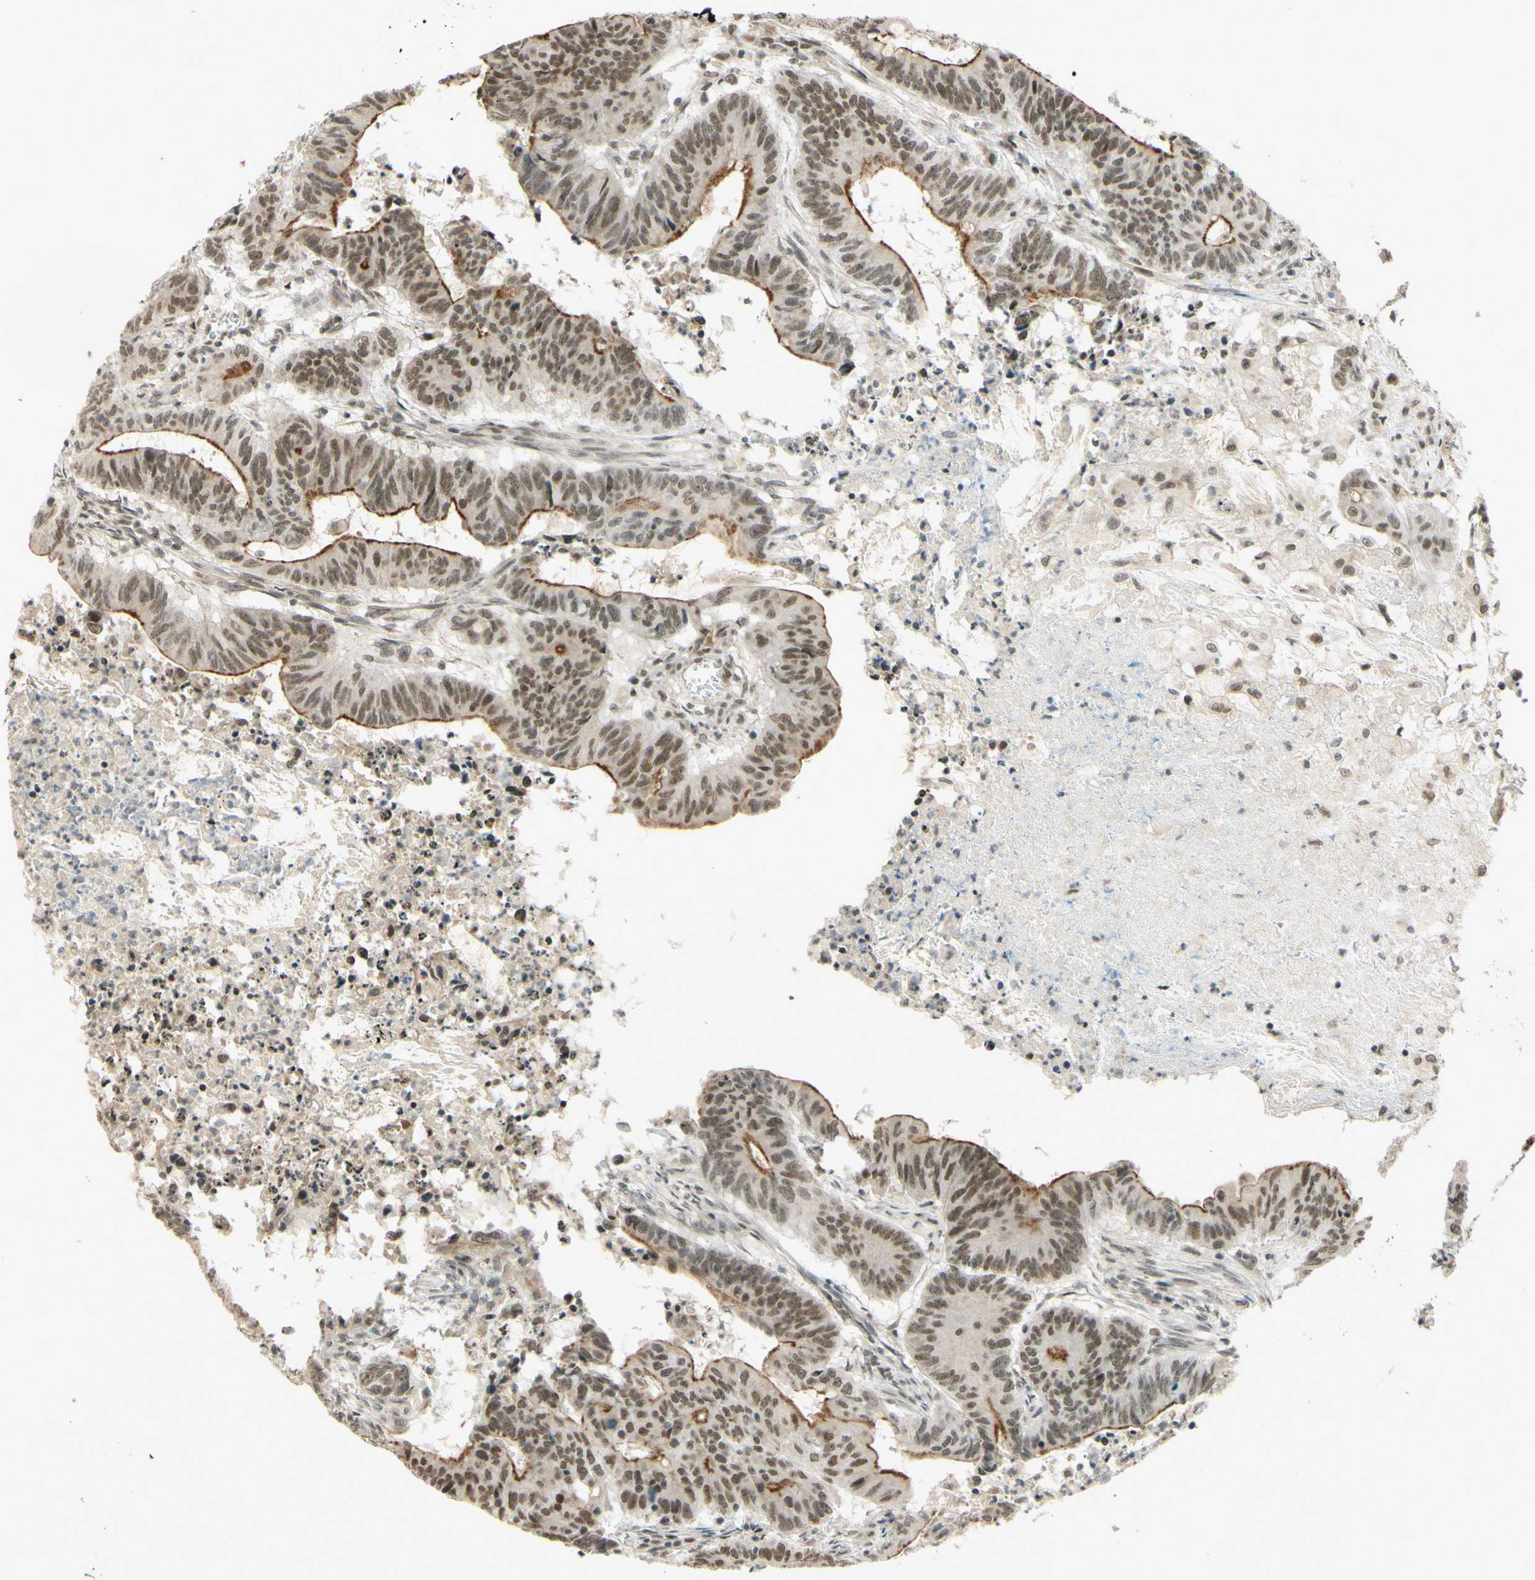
{"staining": {"intensity": "moderate", "quantity": ">75%", "location": "cytoplasmic/membranous,nuclear"}, "tissue": "colorectal cancer", "cell_type": "Tumor cells", "image_type": "cancer", "snomed": [{"axis": "morphology", "description": "Adenocarcinoma, NOS"}, {"axis": "topography", "description": "Colon"}], "caption": "Human adenocarcinoma (colorectal) stained with a brown dye demonstrates moderate cytoplasmic/membranous and nuclear positive staining in about >75% of tumor cells.", "gene": "SMARCB1", "patient": {"sex": "male", "age": 45}}